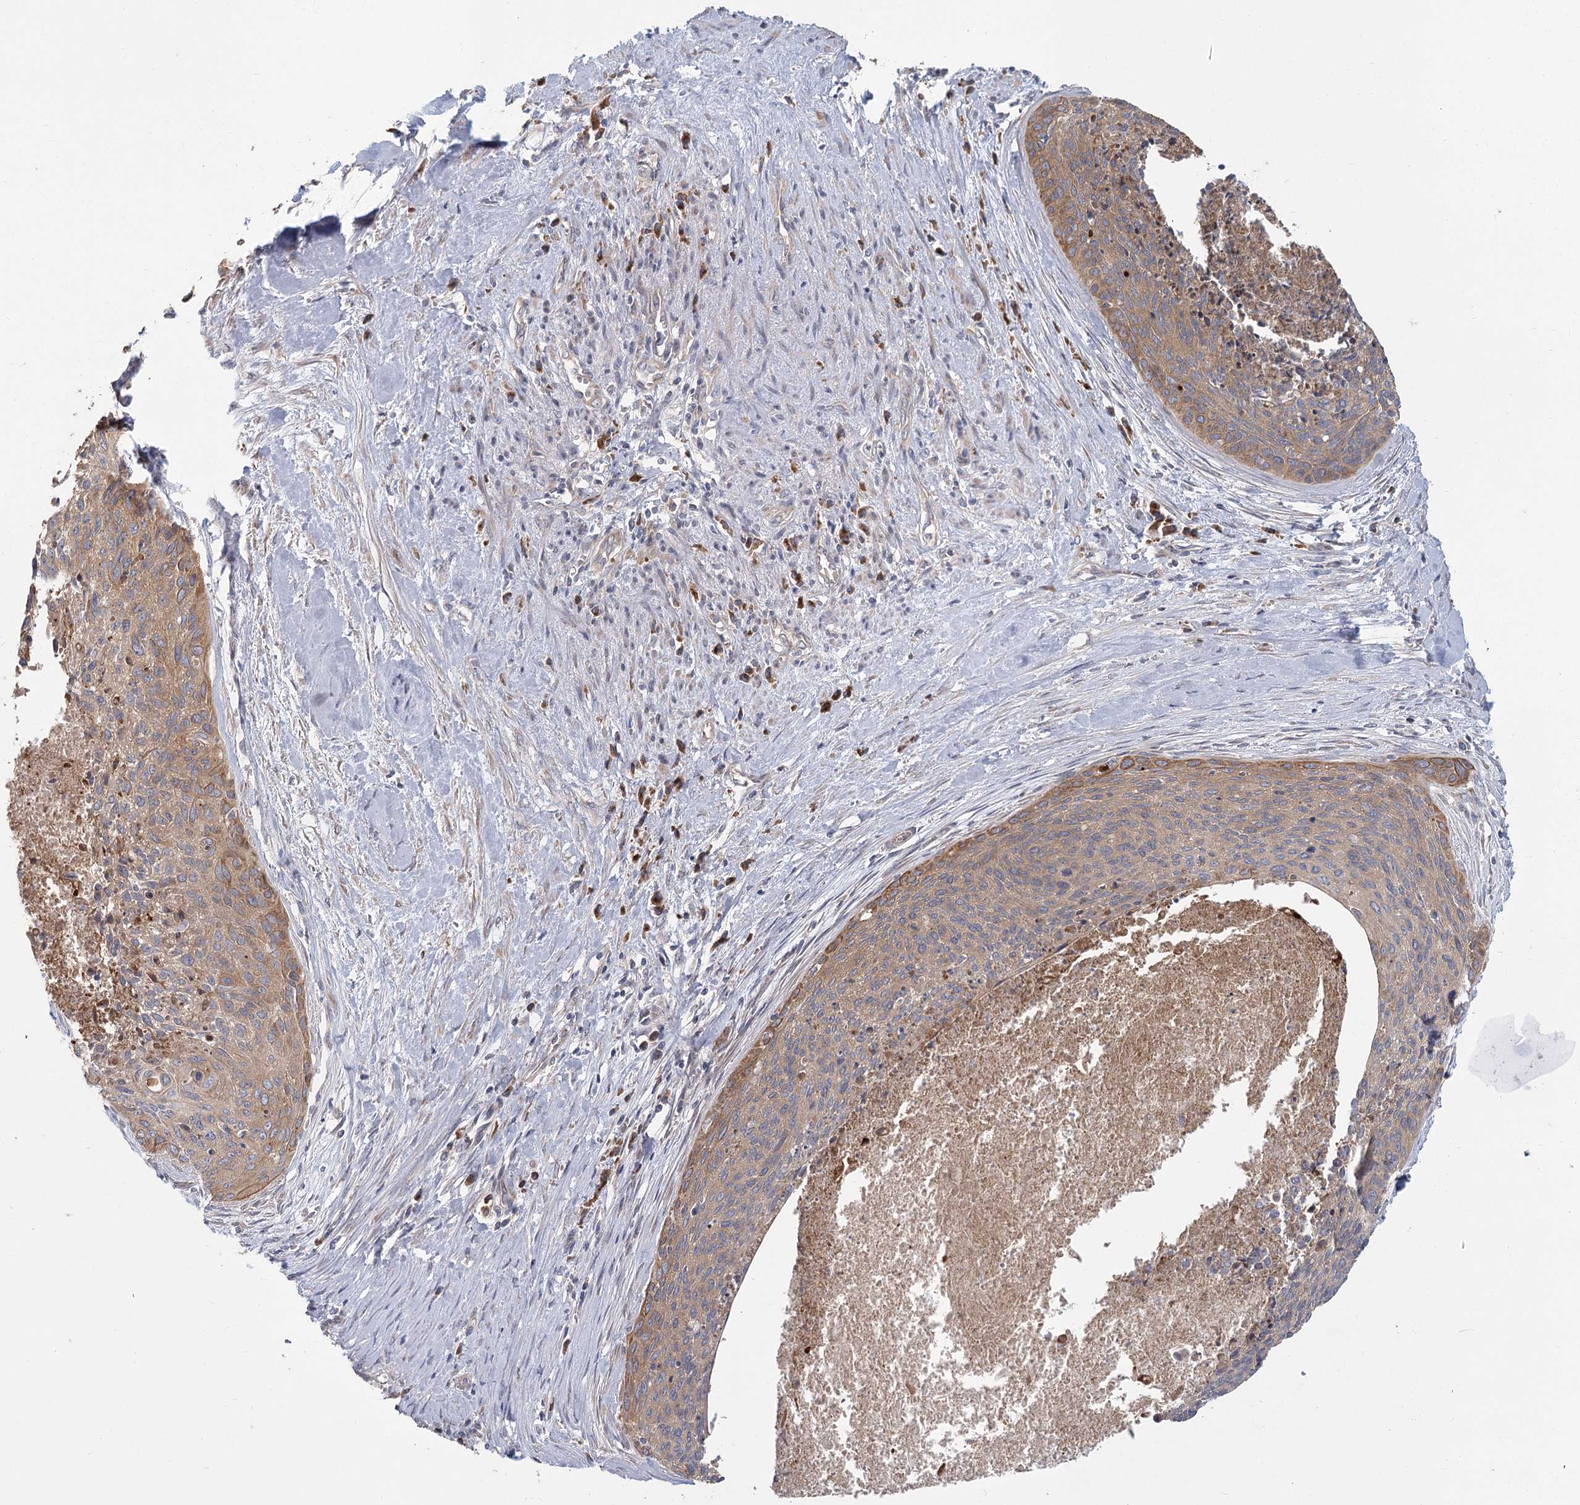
{"staining": {"intensity": "moderate", "quantity": ">75%", "location": "cytoplasmic/membranous"}, "tissue": "cervical cancer", "cell_type": "Tumor cells", "image_type": "cancer", "snomed": [{"axis": "morphology", "description": "Squamous cell carcinoma, NOS"}, {"axis": "topography", "description": "Cervix"}], "caption": "Immunohistochemical staining of human cervical cancer (squamous cell carcinoma) demonstrates medium levels of moderate cytoplasmic/membranous expression in about >75% of tumor cells.", "gene": "CNTLN", "patient": {"sex": "female", "age": 55}}